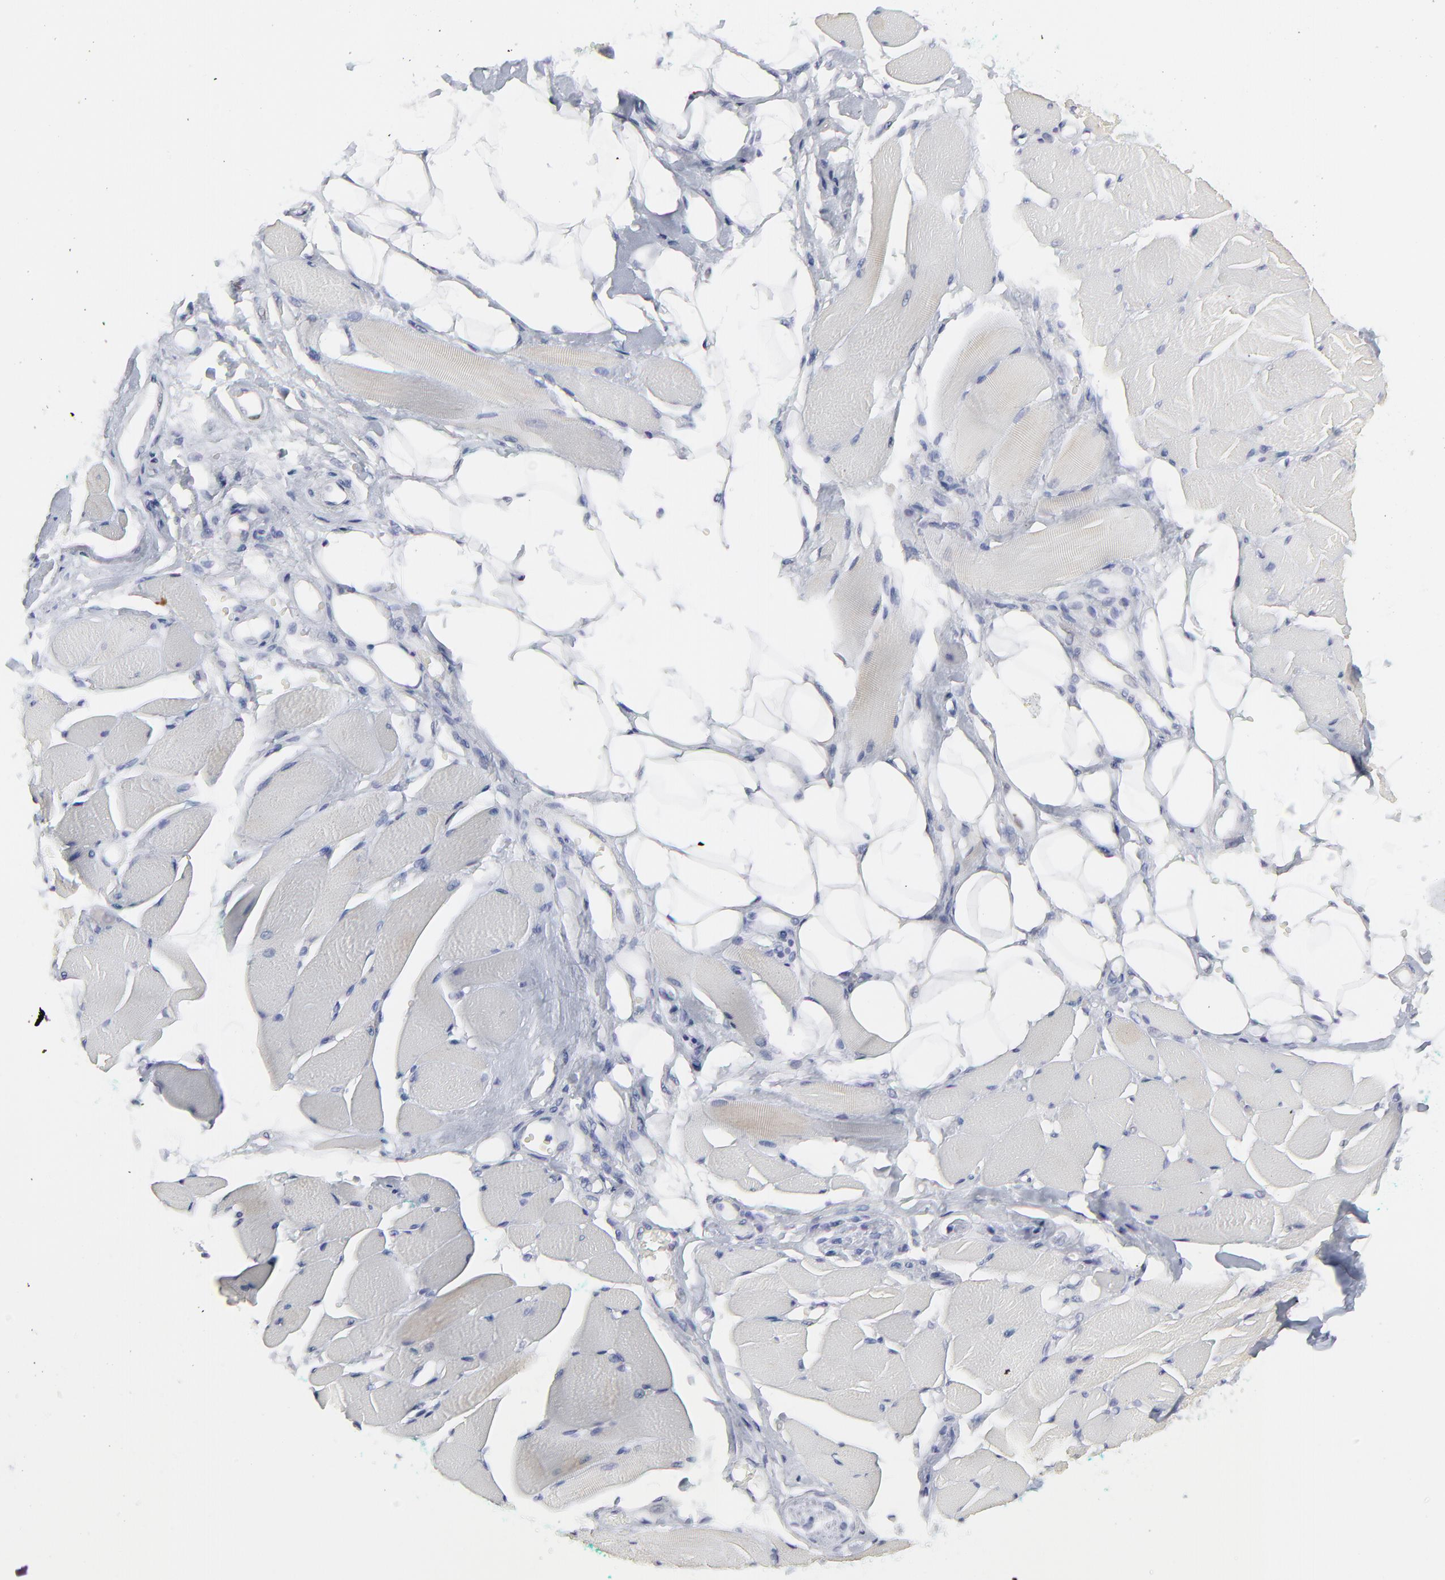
{"staining": {"intensity": "negative", "quantity": "none", "location": "none"}, "tissue": "skeletal muscle", "cell_type": "Myocytes", "image_type": "normal", "snomed": [{"axis": "morphology", "description": "Normal tissue, NOS"}, {"axis": "topography", "description": "Skeletal muscle"}, {"axis": "topography", "description": "Peripheral nerve tissue"}], "caption": "A high-resolution image shows IHC staining of benign skeletal muscle, which displays no significant staining in myocytes.", "gene": "NCAPH", "patient": {"sex": "female", "age": 84}}